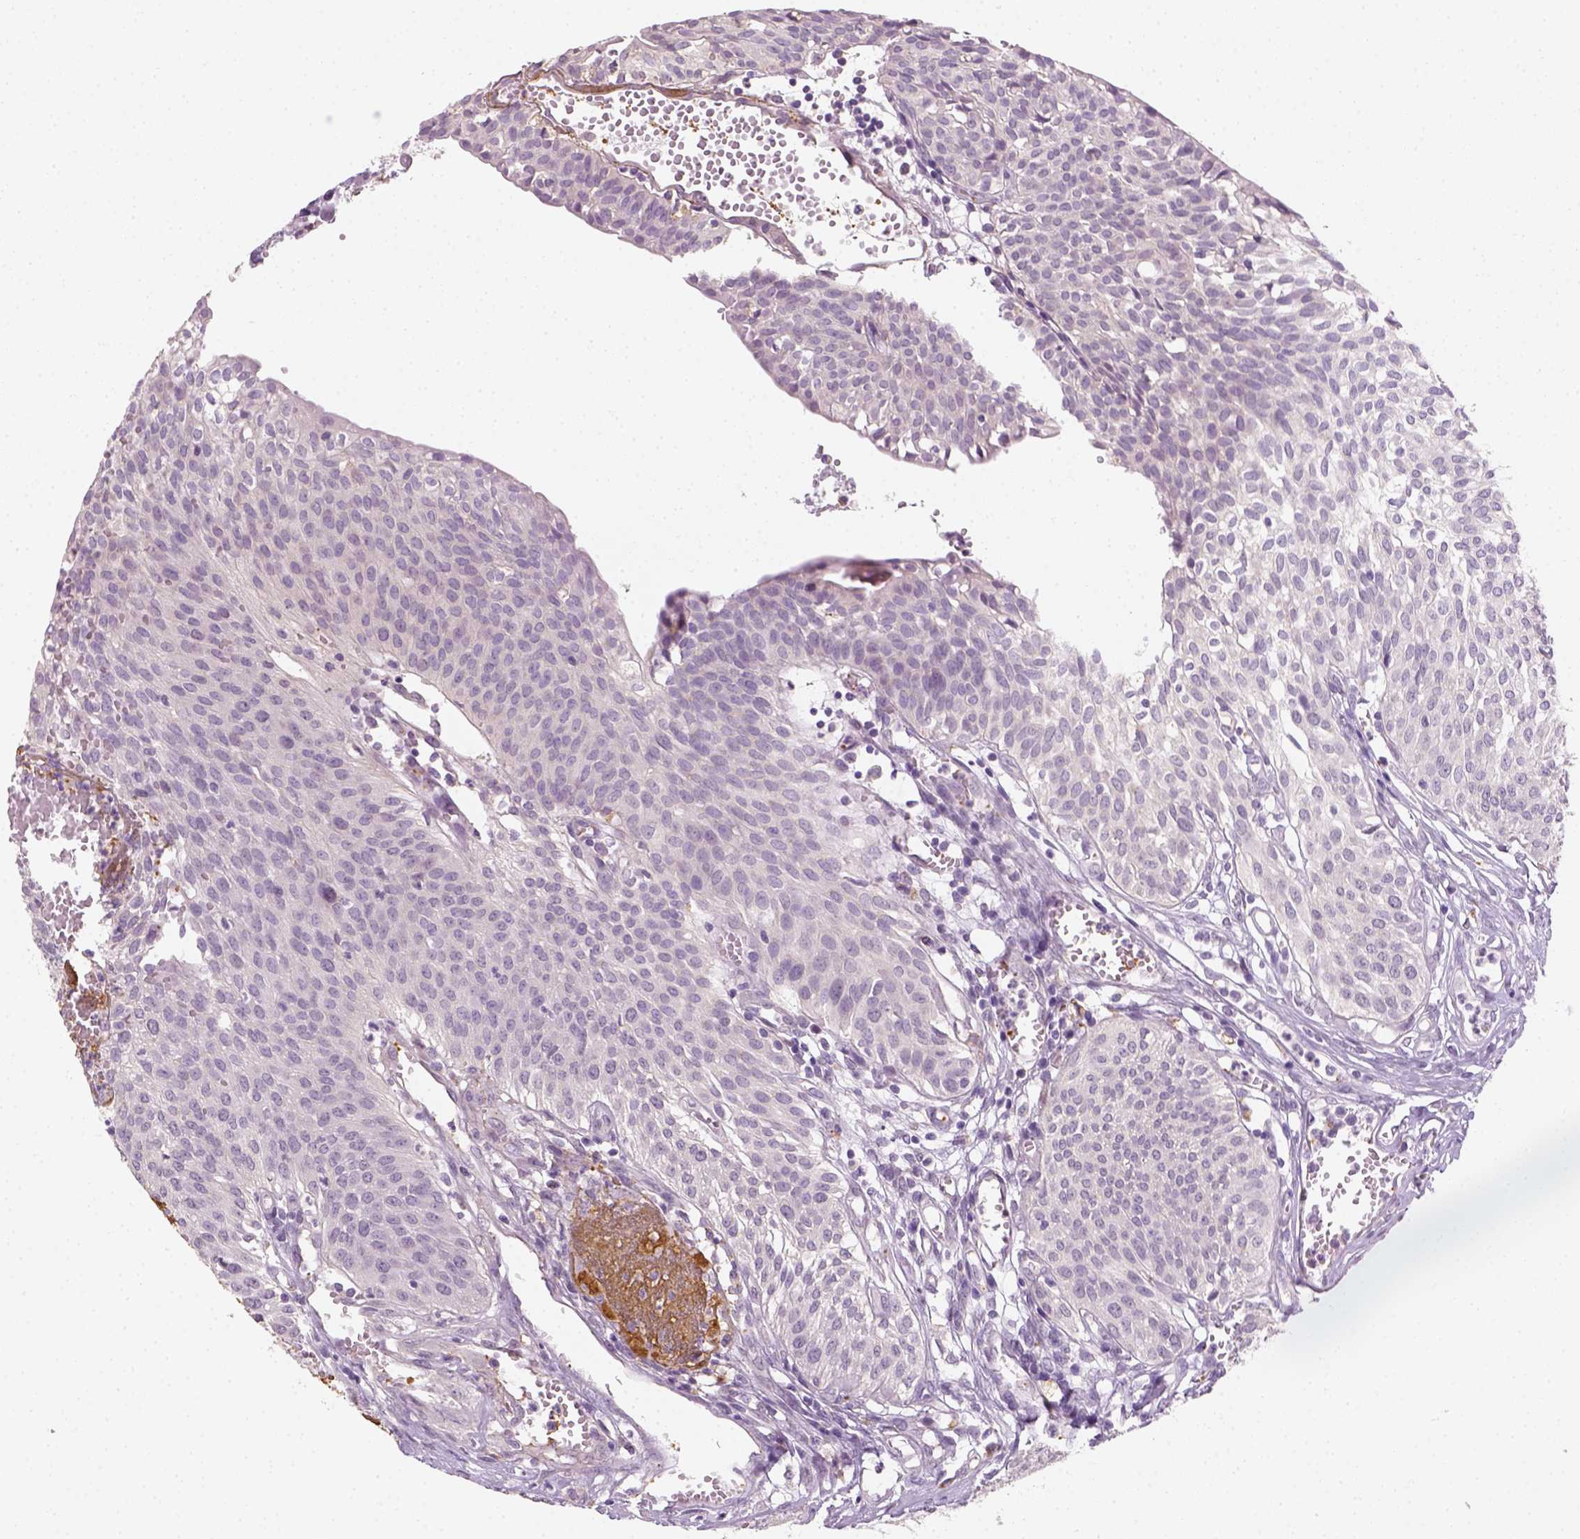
{"staining": {"intensity": "negative", "quantity": "none", "location": "none"}, "tissue": "urothelial cancer", "cell_type": "Tumor cells", "image_type": "cancer", "snomed": [{"axis": "morphology", "description": "Urothelial carcinoma, High grade"}, {"axis": "topography", "description": "Urinary bladder"}], "caption": "This is a image of IHC staining of urothelial cancer, which shows no positivity in tumor cells.", "gene": "FAM163B", "patient": {"sex": "male", "age": 57}}